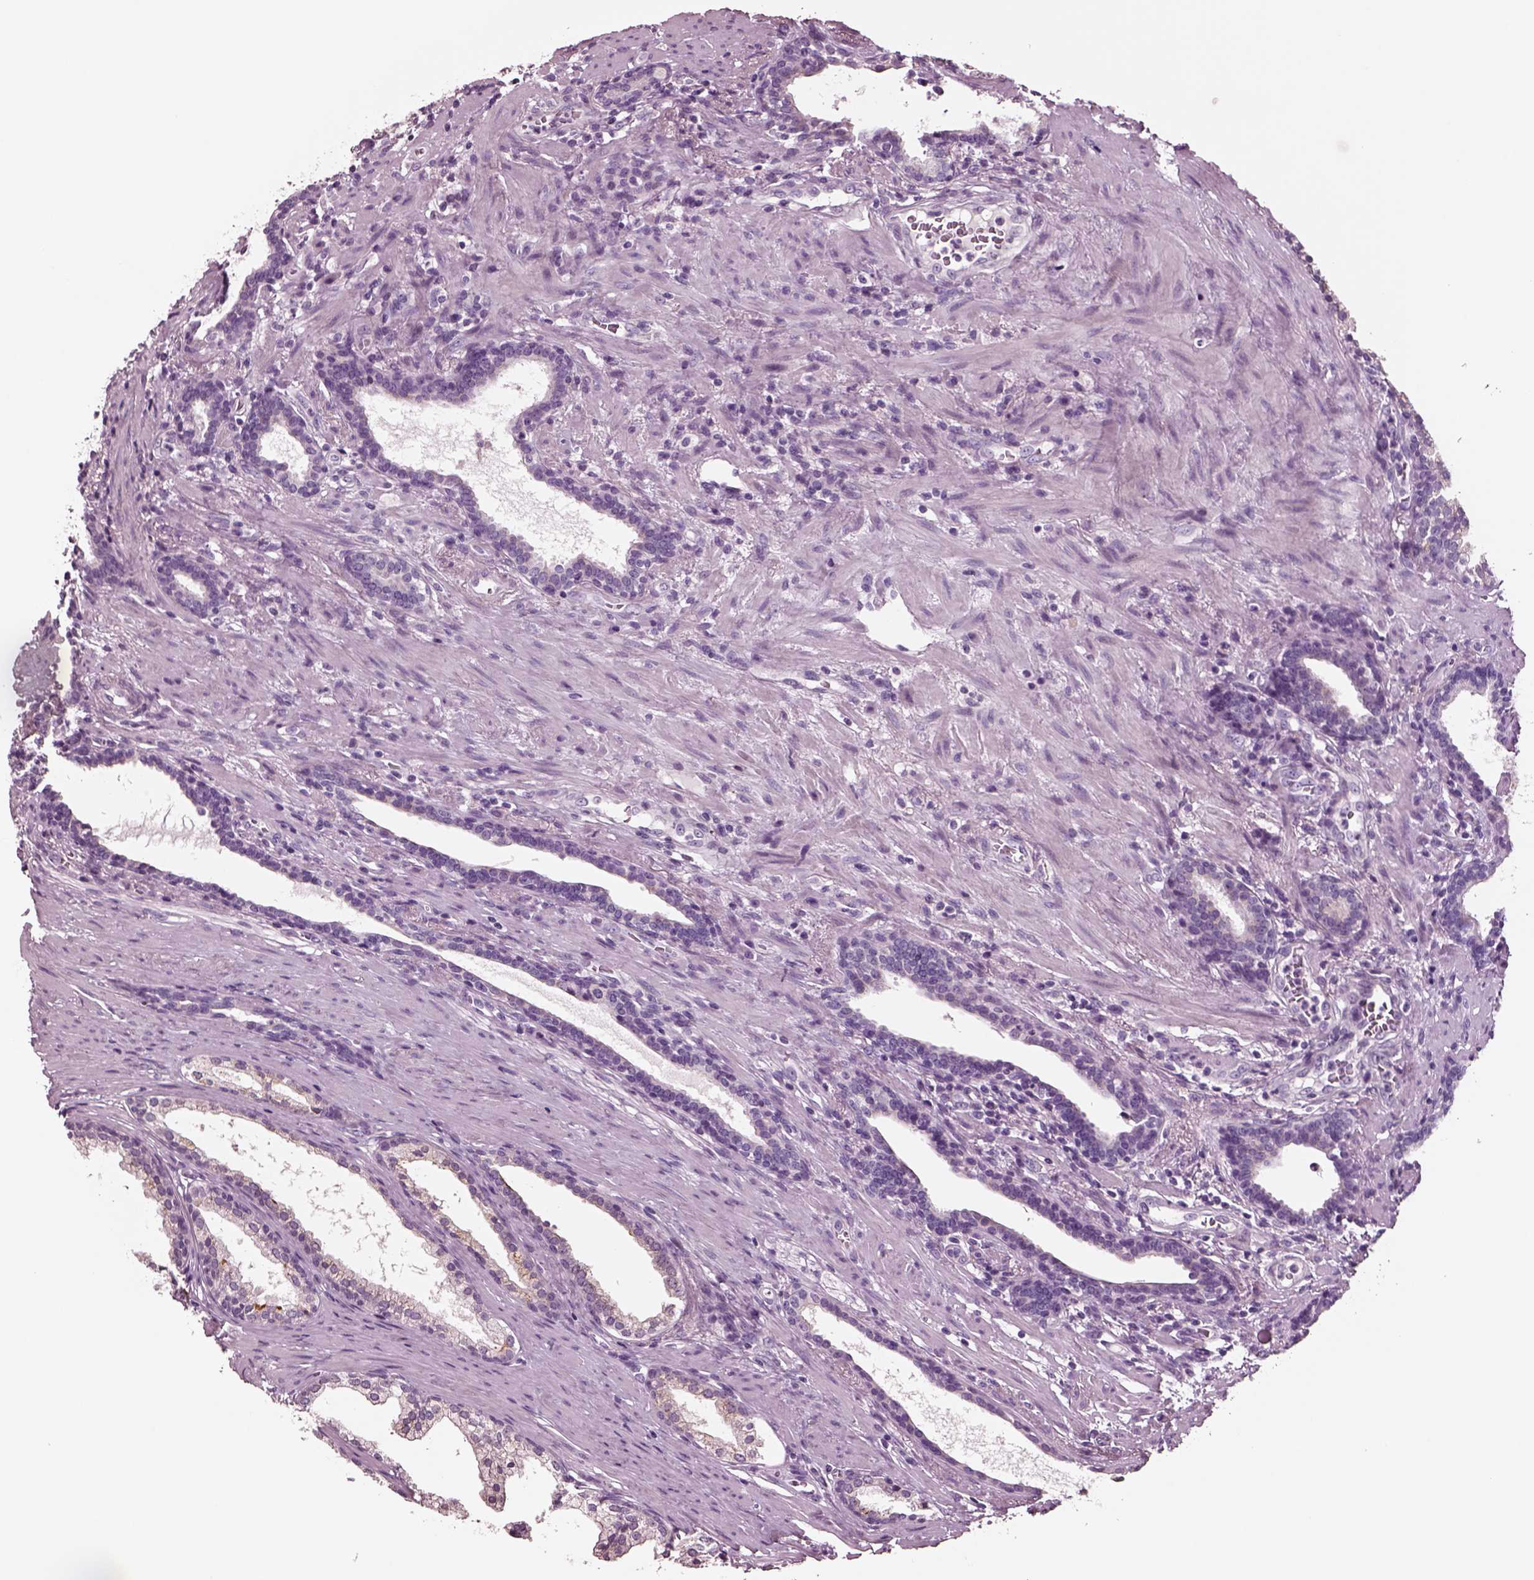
{"staining": {"intensity": "negative", "quantity": "none", "location": "none"}, "tissue": "prostate cancer", "cell_type": "Tumor cells", "image_type": "cancer", "snomed": [{"axis": "morphology", "description": "Adenocarcinoma, NOS"}, {"axis": "topography", "description": "Prostate"}], "caption": "DAB (3,3'-diaminobenzidine) immunohistochemical staining of prostate cancer displays no significant staining in tumor cells. (Stains: DAB (3,3'-diaminobenzidine) immunohistochemistry with hematoxylin counter stain, Microscopy: brightfield microscopy at high magnification).", "gene": "NMRK2", "patient": {"sex": "male", "age": 66}}